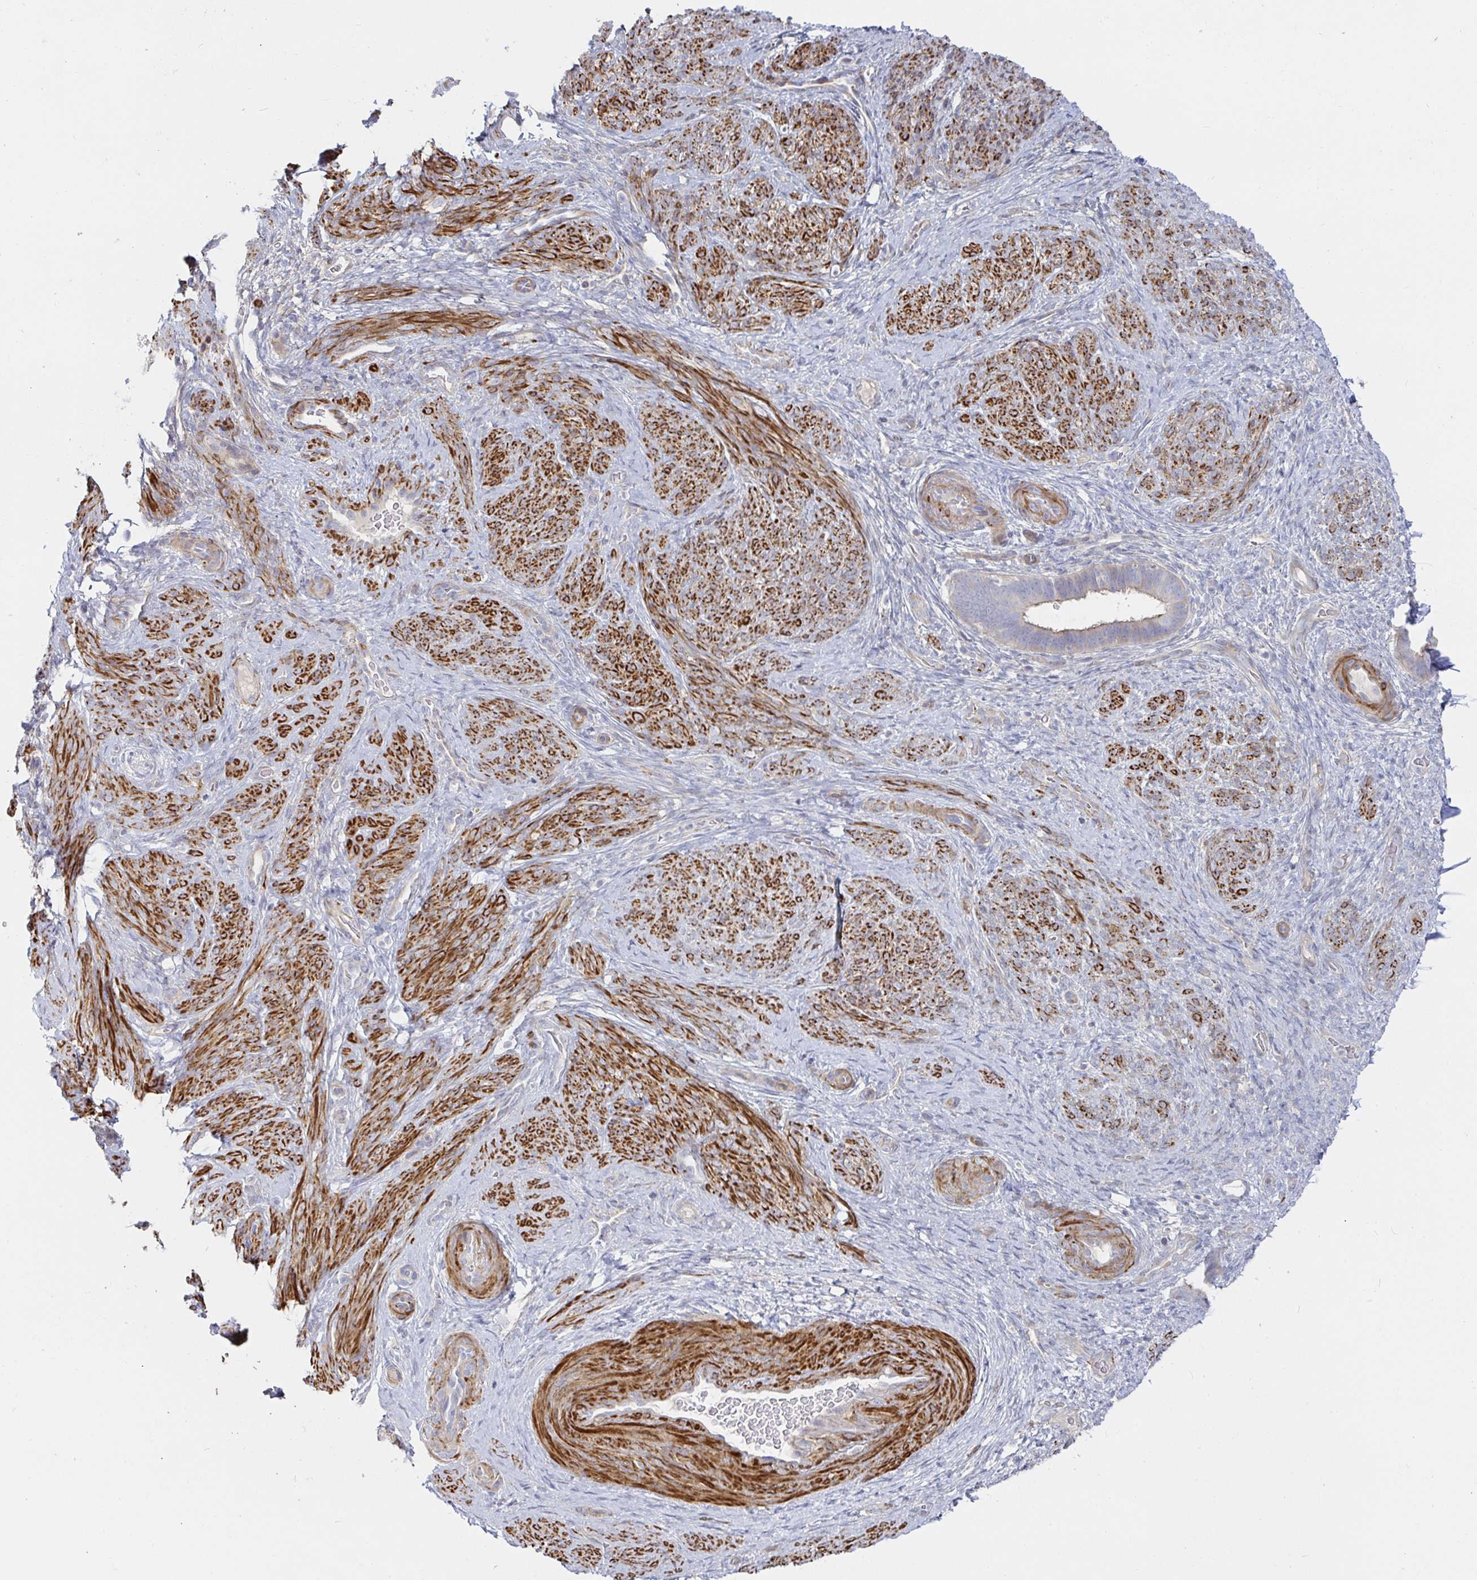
{"staining": {"intensity": "negative", "quantity": "none", "location": "none"}, "tissue": "endometrium", "cell_type": "Cells in endometrial stroma", "image_type": "normal", "snomed": [{"axis": "morphology", "description": "Normal tissue, NOS"}, {"axis": "topography", "description": "Endometrium"}], "caption": "Benign endometrium was stained to show a protein in brown. There is no significant expression in cells in endometrial stroma. (Immunohistochemistry (ihc), brightfield microscopy, high magnification).", "gene": "SSH2", "patient": {"sex": "female", "age": 34}}